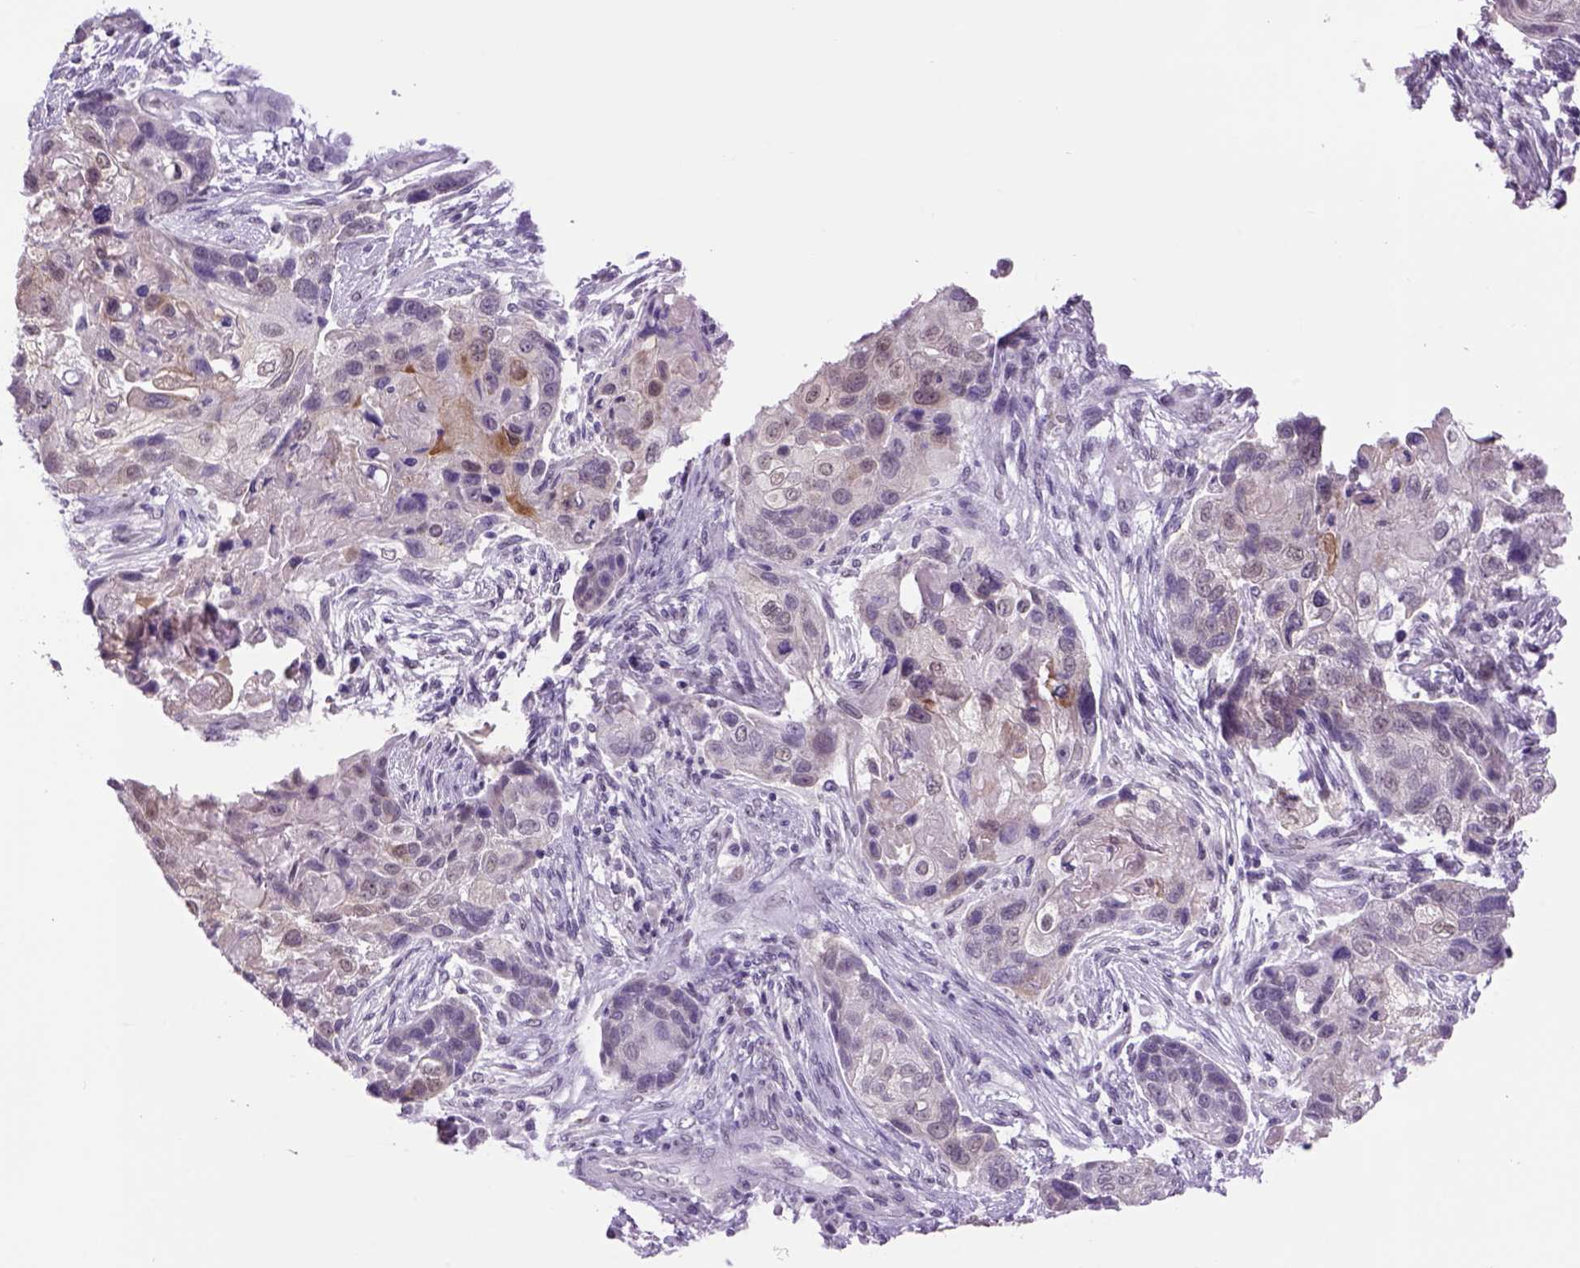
{"staining": {"intensity": "weak", "quantity": "<25%", "location": "cytoplasmic/membranous"}, "tissue": "lung cancer", "cell_type": "Tumor cells", "image_type": "cancer", "snomed": [{"axis": "morphology", "description": "Squamous cell carcinoma, NOS"}, {"axis": "topography", "description": "Lung"}], "caption": "Micrograph shows no significant protein positivity in tumor cells of lung cancer (squamous cell carcinoma). (DAB (3,3'-diaminobenzidine) immunohistochemistry (IHC) visualized using brightfield microscopy, high magnification).", "gene": "DBH", "patient": {"sex": "male", "age": 69}}